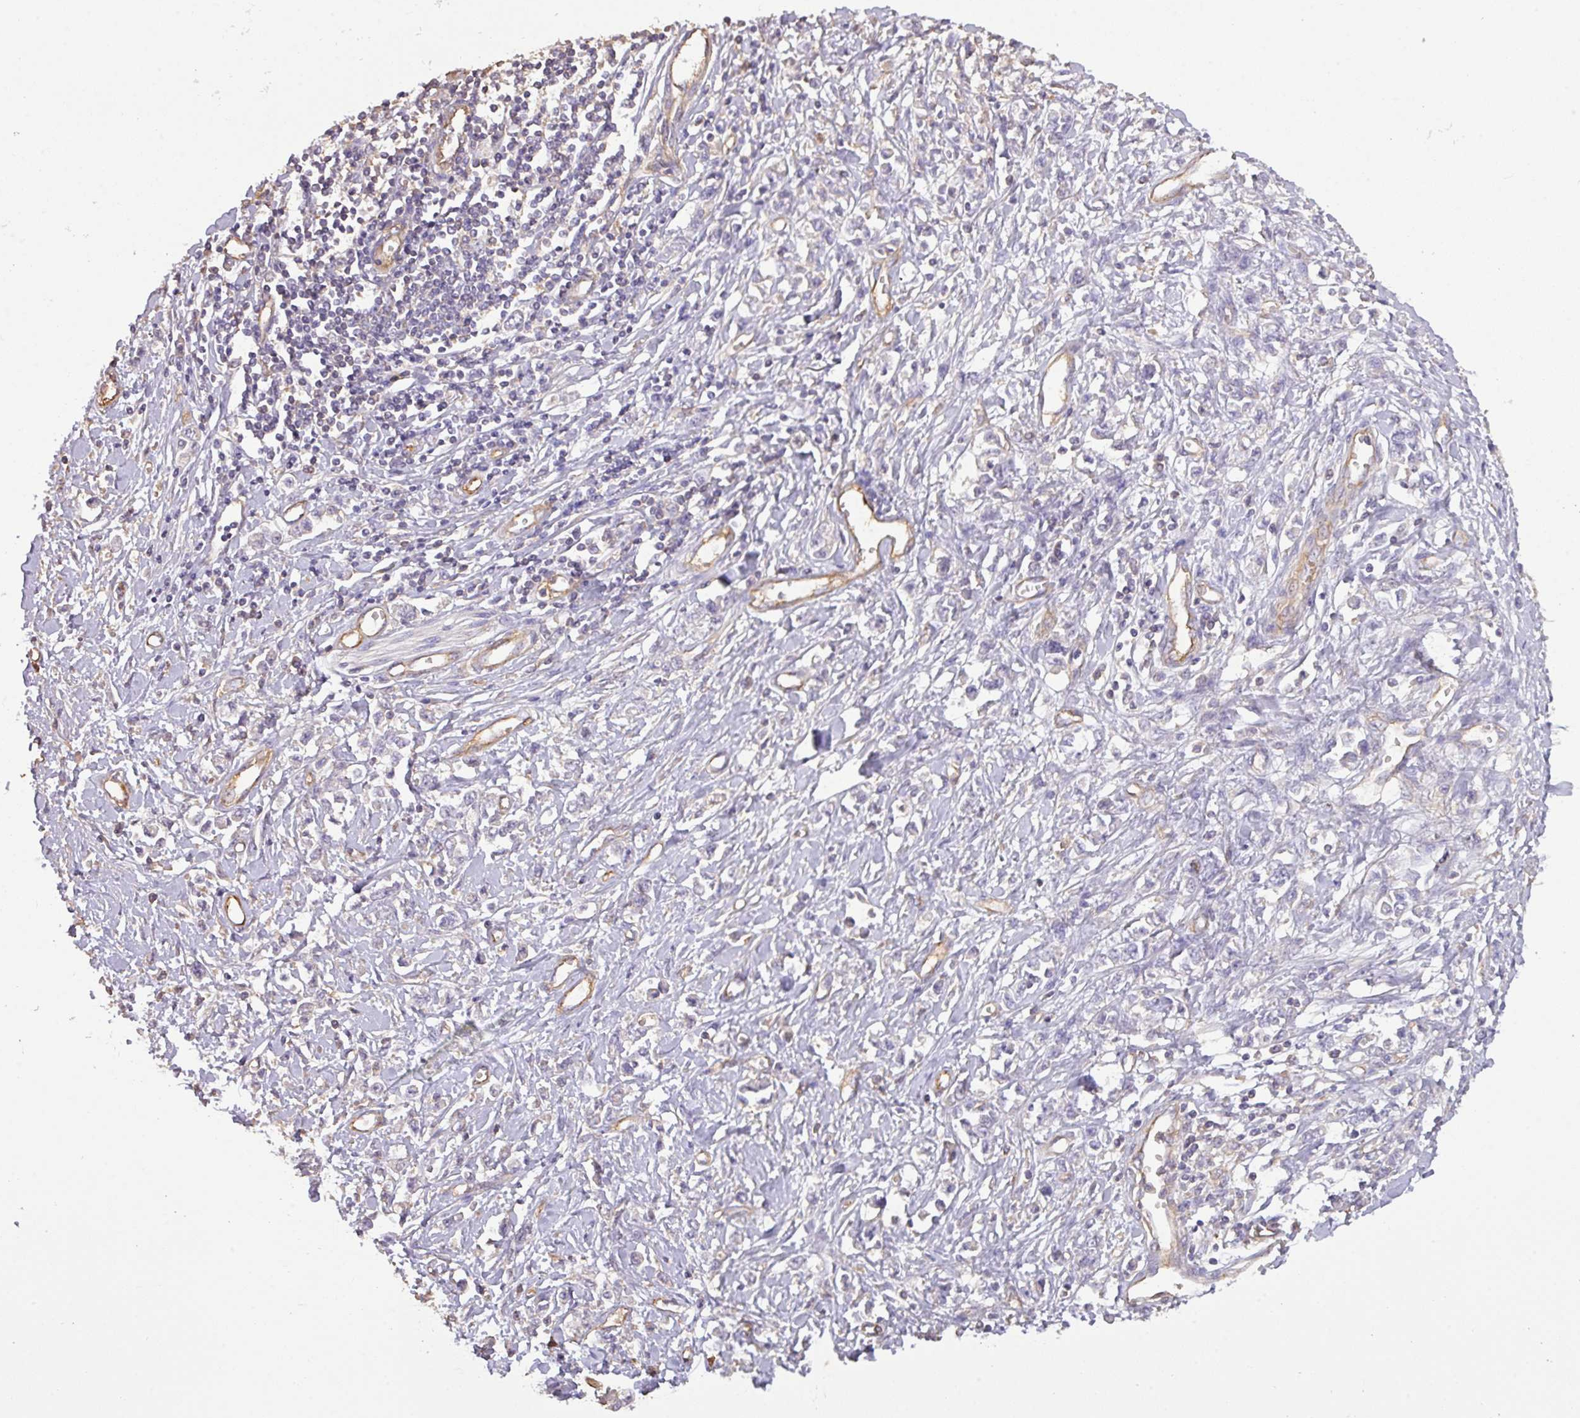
{"staining": {"intensity": "negative", "quantity": "none", "location": "none"}, "tissue": "stomach cancer", "cell_type": "Tumor cells", "image_type": "cancer", "snomed": [{"axis": "morphology", "description": "Adenocarcinoma, NOS"}, {"axis": "topography", "description": "Stomach"}], "caption": "Immunohistochemical staining of stomach cancer (adenocarcinoma) displays no significant expression in tumor cells. (Immunohistochemistry (ihc), brightfield microscopy, high magnification).", "gene": "CALML4", "patient": {"sex": "female", "age": 76}}